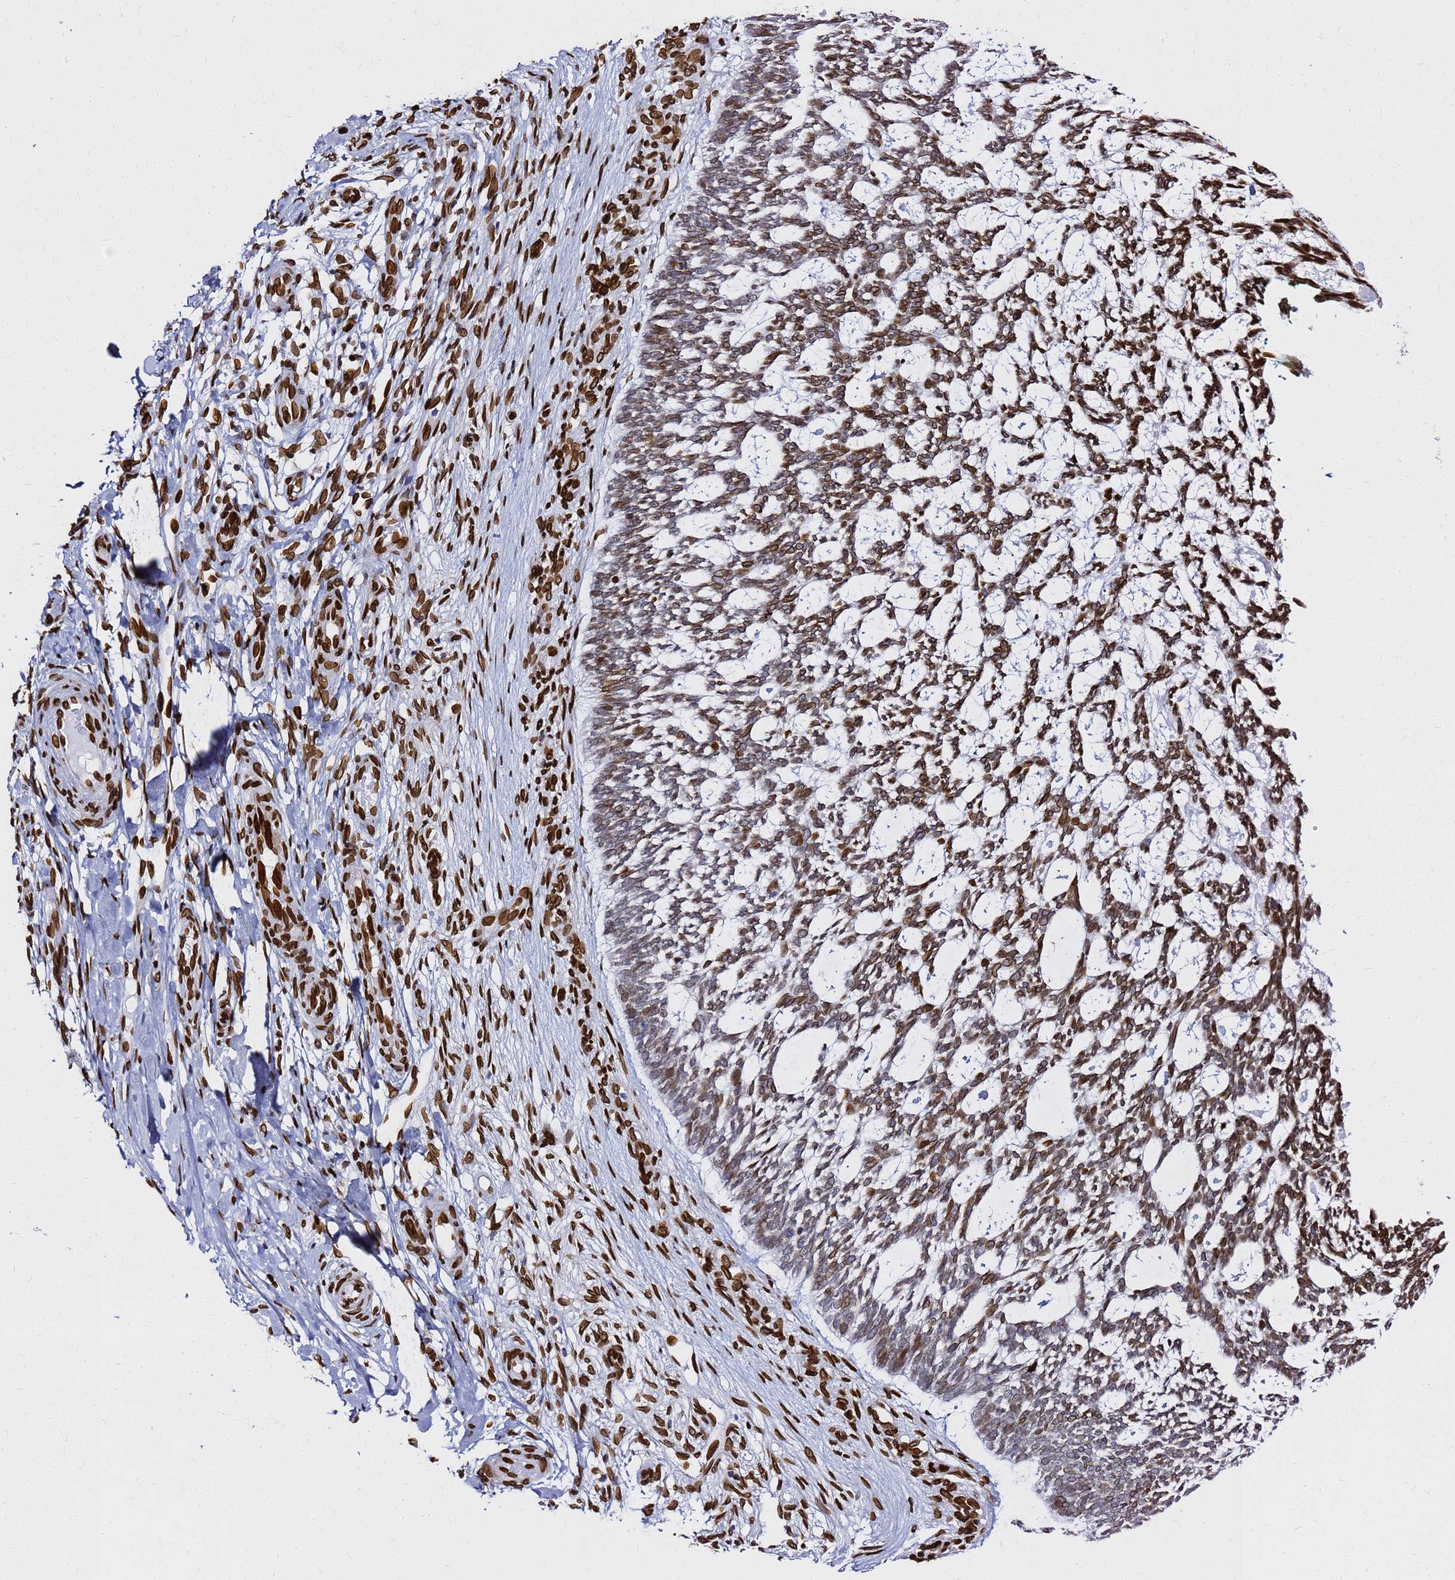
{"staining": {"intensity": "strong", "quantity": "25%-75%", "location": "cytoplasmic/membranous,nuclear"}, "tissue": "skin cancer", "cell_type": "Tumor cells", "image_type": "cancer", "snomed": [{"axis": "morphology", "description": "Basal cell carcinoma"}, {"axis": "topography", "description": "Skin"}], "caption": "Protein expression analysis of skin cancer displays strong cytoplasmic/membranous and nuclear expression in approximately 25%-75% of tumor cells.", "gene": "C6orf141", "patient": {"sex": "male", "age": 88}}